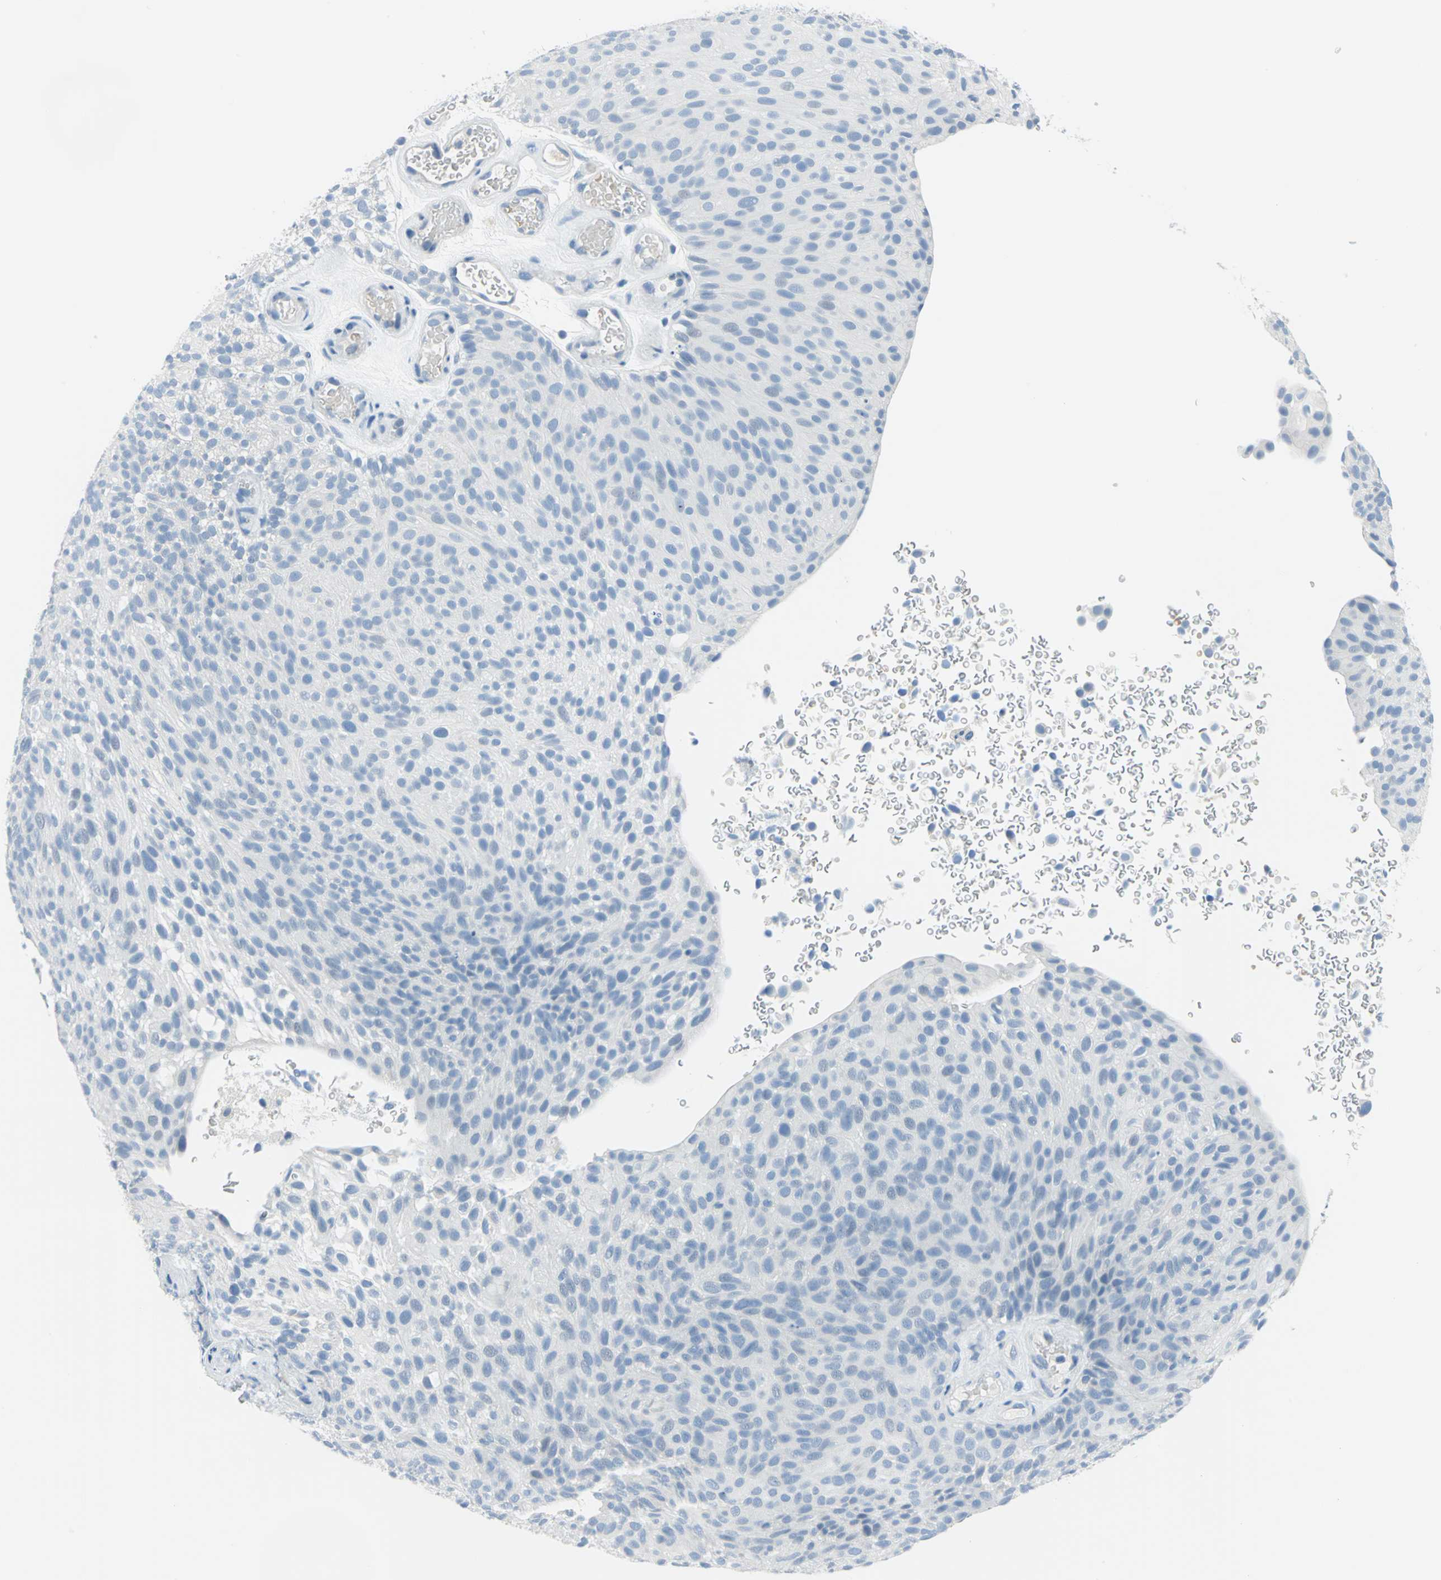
{"staining": {"intensity": "negative", "quantity": "none", "location": "none"}, "tissue": "urothelial cancer", "cell_type": "Tumor cells", "image_type": "cancer", "snomed": [{"axis": "morphology", "description": "Urothelial carcinoma, Low grade"}, {"axis": "topography", "description": "Urinary bladder"}], "caption": "This is a histopathology image of immunohistochemistry staining of urothelial cancer, which shows no positivity in tumor cells. Nuclei are stained in blue.", "gene": "PKLR", "patient": {"sex": "male", "age": 78}}